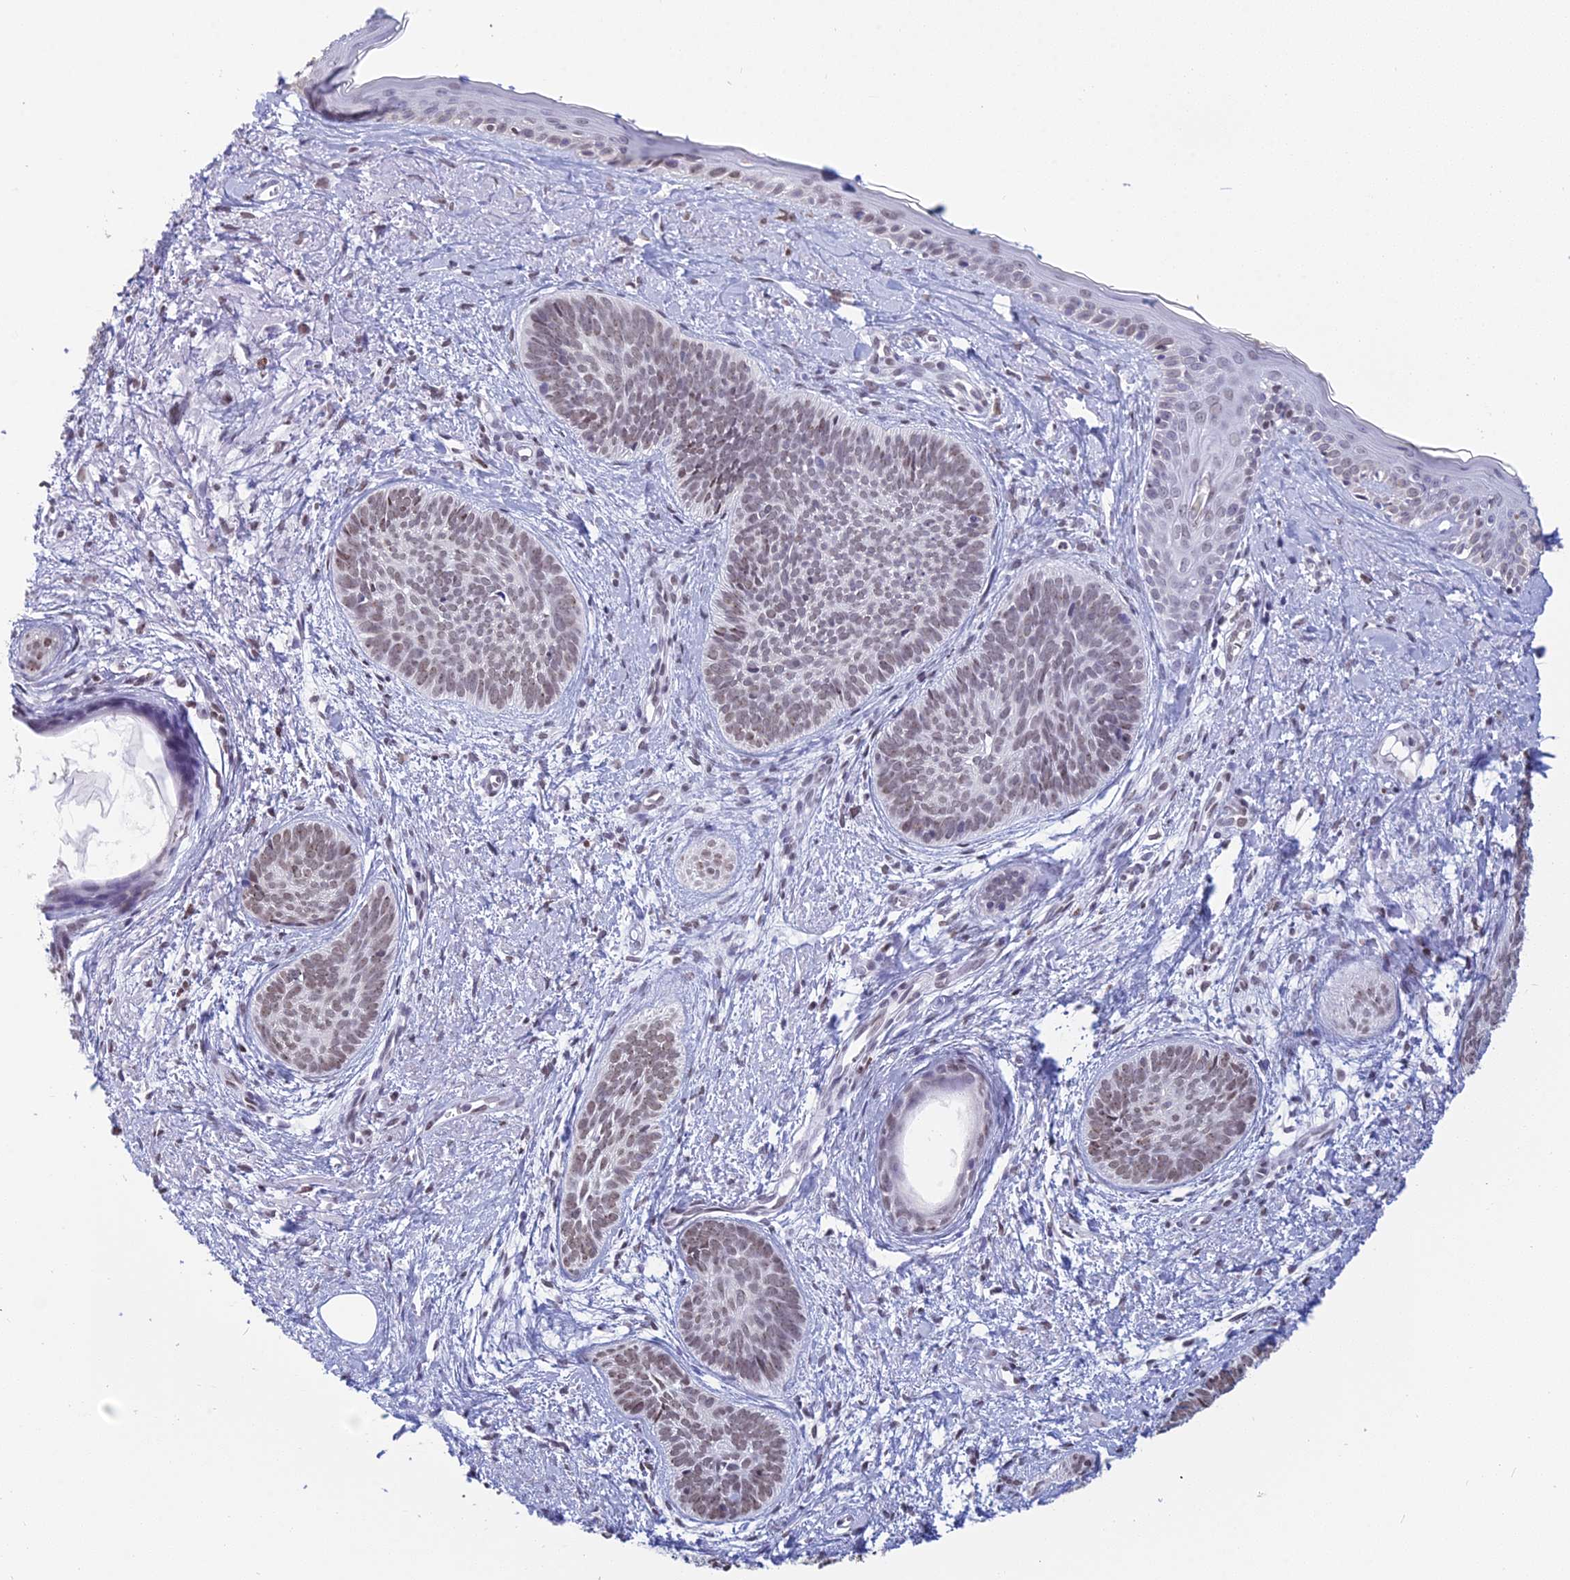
{"staining": {"intensity": "weak", "quantity": ">75%", "location": "nuclear"}, "tissue": "skin cancer", "cell_type": "Tumor cells", "image_type": "cancer", "snomed": [{"axis": "morphology", "description": "Basal cell carcinoma"}, {"axis": "topography", "description": "Skin"}], "caption": "Immunohistochemical staining of human skin cancer exhibits low levels of weak nuclear positivity in approximately >75% of tumor cells.", "gene": "CDC26", "patient": {"sex": "female", "age": 81}}